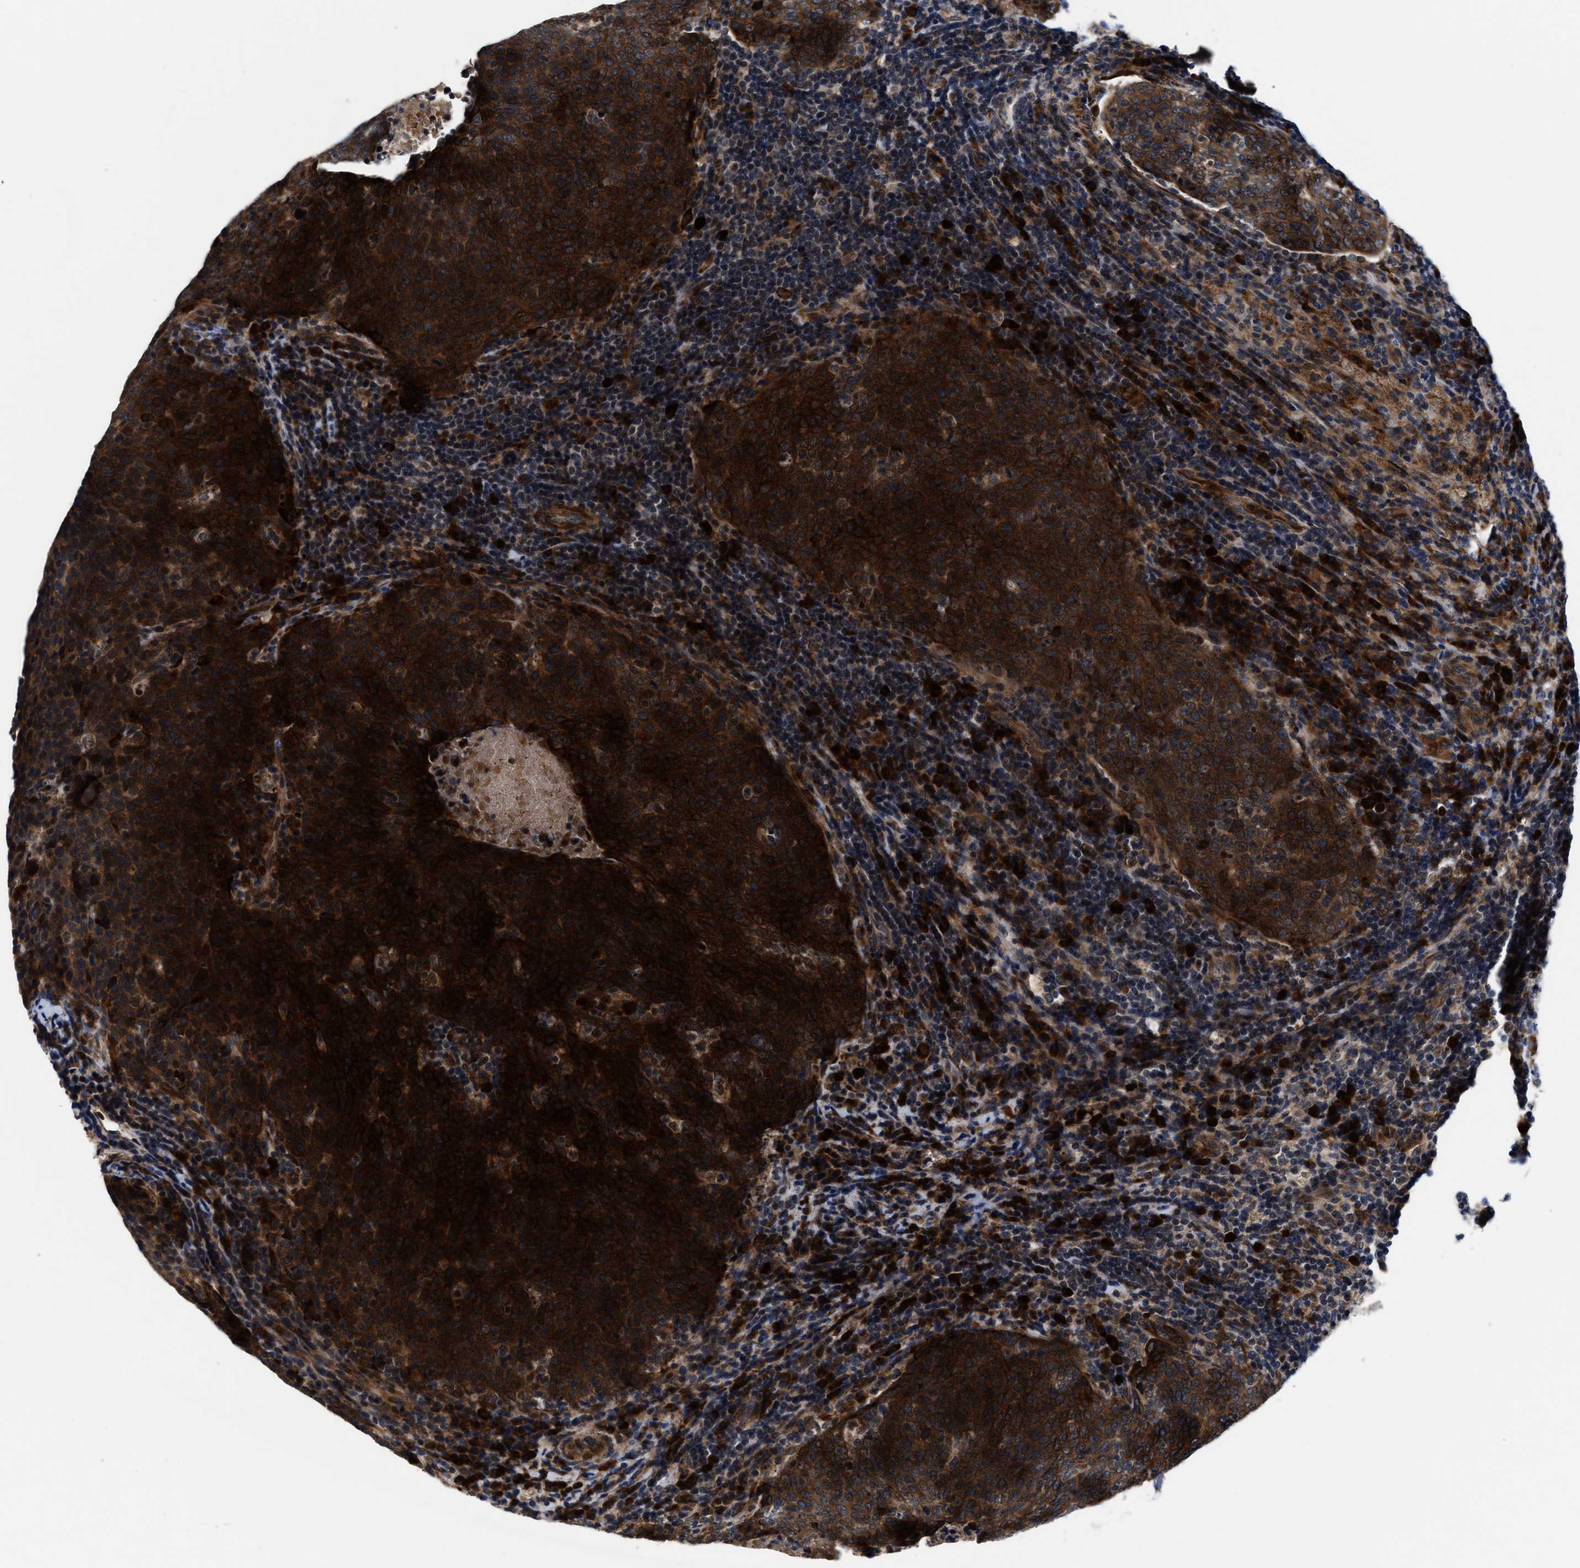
{"staining": {"intensity": "strong", "quantity": ">75%", "location": "cytoplasmic/membranous"}, "tissue": "head and neck cancer", "cell_type": "Tumor cells", "image_type": "cancer", "snomed": [{"axis": "morphology", "description": "Squamous cell carcinoma, NOS"}, {"axis": "morphology", "description": "Squamous cell carcinoma, metastatic, NOS"}, {"axis": "topography", "description": "Lymph node"}, {"axis": "topography", "description": "Head-Neck"}], "caption": "Immunohistochemistry (IHC) image of head and neck cancer (metastatic squamous cell carcinoma) stained for a protein (brown), which reveals high levels of strong cytoplasmic/membranous positivity in approximately >75% of tumor cells.", "gene": "SLC12A2", "patient": {"sex": "male", "age": 62}}